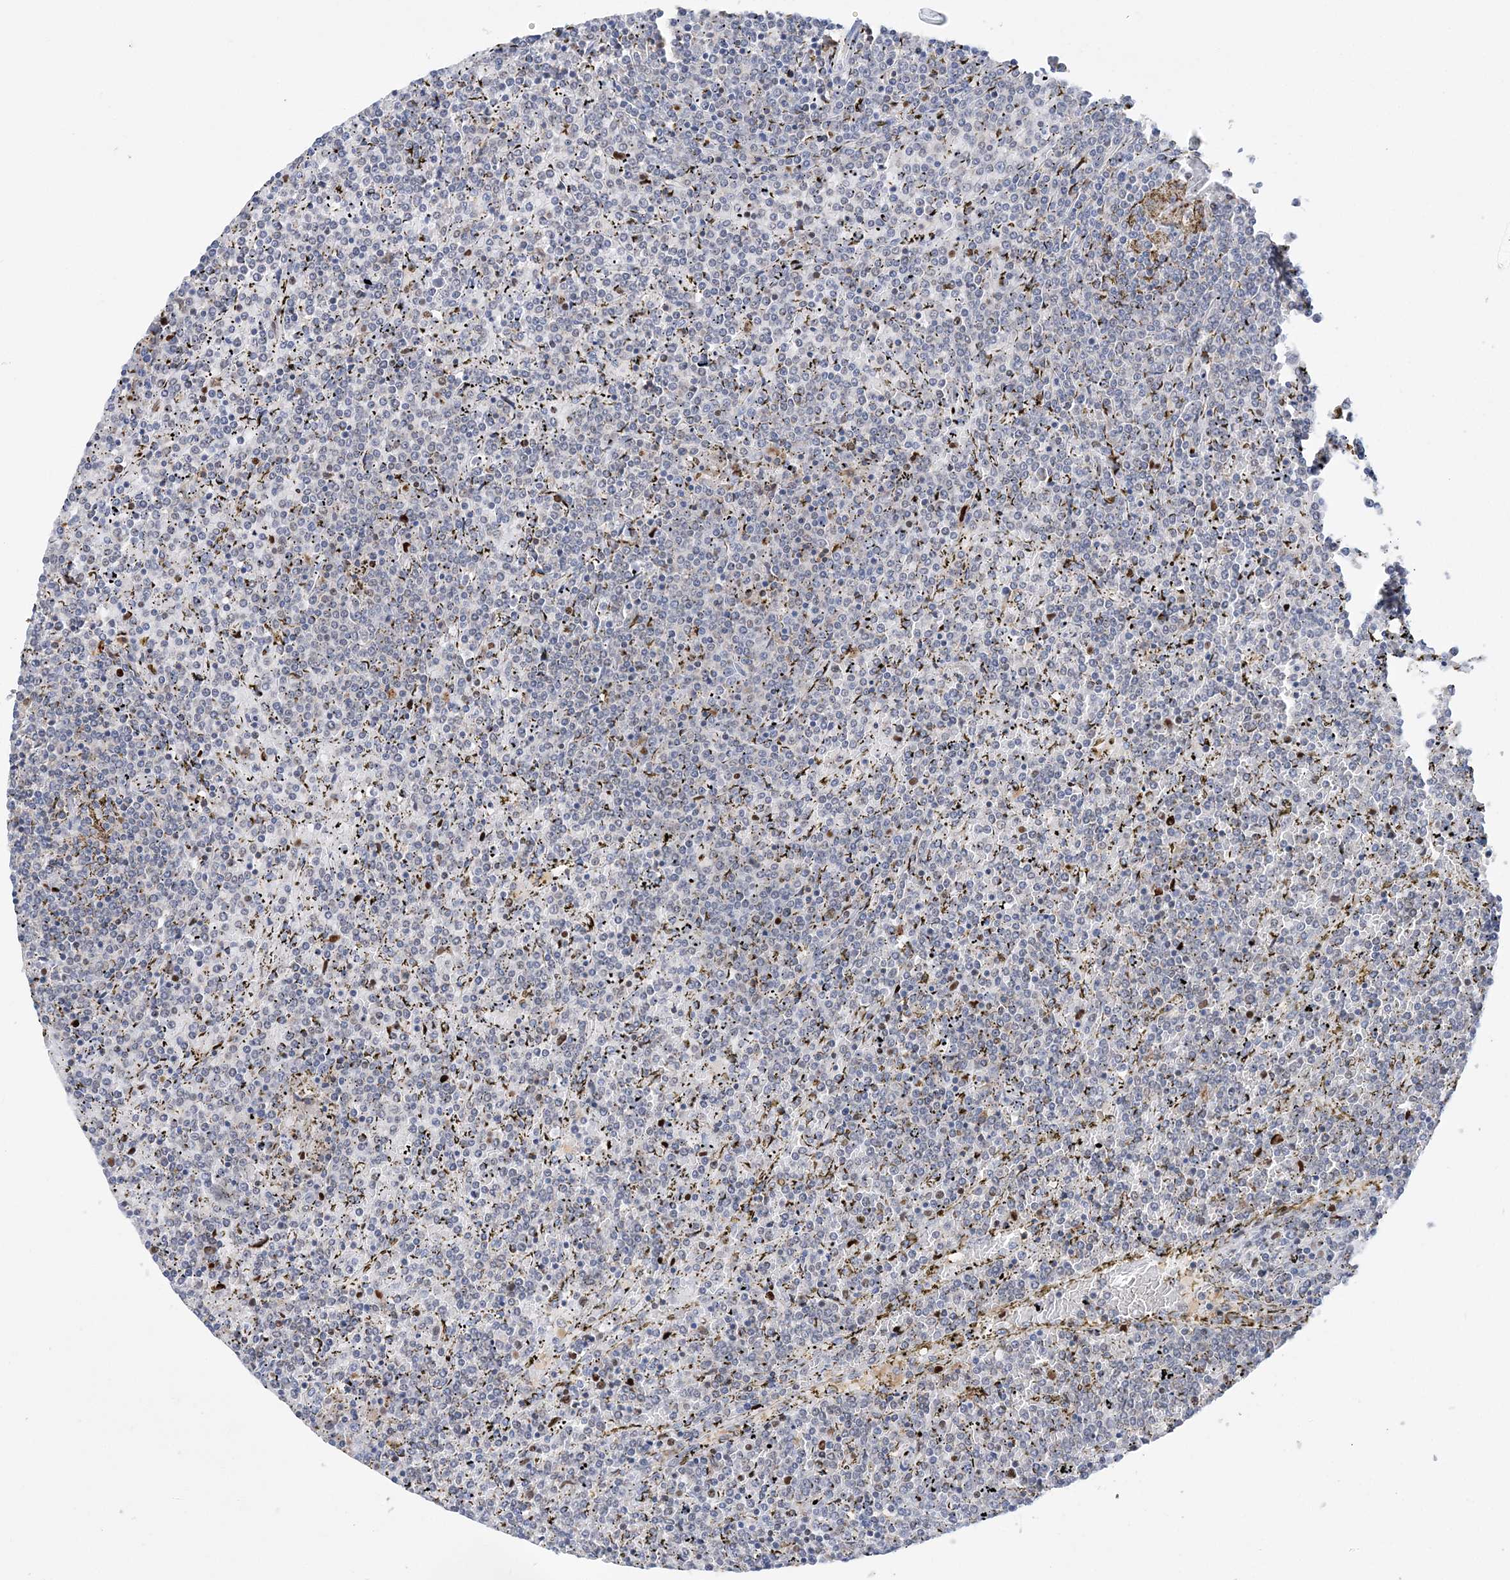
{"staining": {"intensity": "negative", "quantity": "none", "location": "none"}, "tissue": "lymphoma", "cell_type": "Tumor cells", "image_type": "cancer", "snomed": [{"axis": "morphology", "description": "Malignant lymphoma, non-Hodgkin's type, Low grade"}, {"axis": "topography", "description": "Spleen"}], "caption": "DAB (3,3'-diaminobenzidine) immunohistochemical staining of lymphoma shows no significant expression in tumor cells.", "gene": "NIT2", "patient": {"sex": "female", "age": 19}}